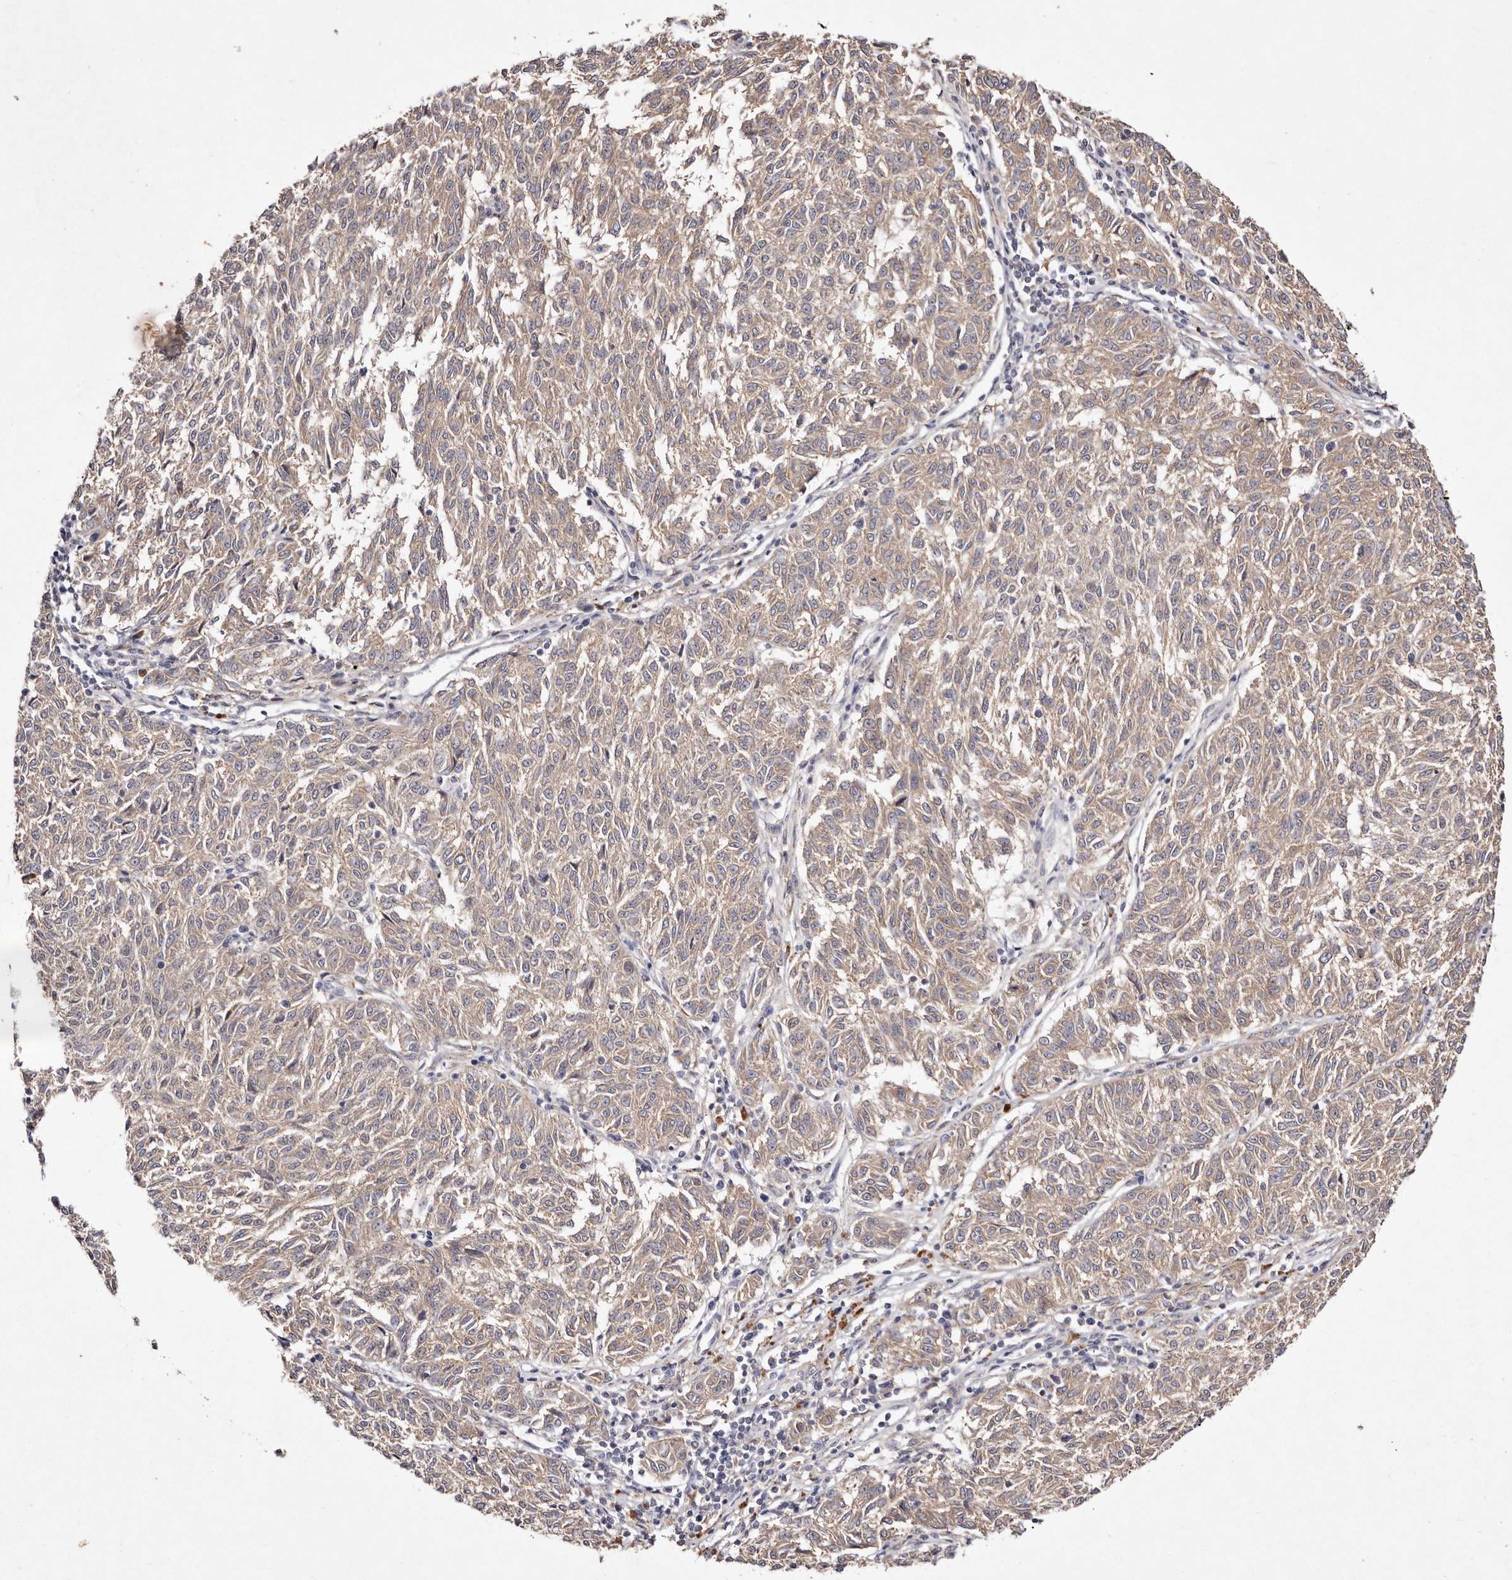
{"staining": {"intensity": "weak", "quantity": ">75%", "location": "cytoplasmic/membranous"}, "tissue": "melanoma", "cell_type": "Tumor cells", "image_type": "cancer", "snomed": [{"axis": "morphology", "description": "Malignant melanoma, NOS"}, {"axis": "topography", "description": "Skin"}], "caption": "Brown immunohistochemical staining in human melanoma reveals weak cytoplasmic/membranous staining in approximately >75% of tumor cells.", "gene": "TSC2", "patient": {"sex": "female", "age": 72}}